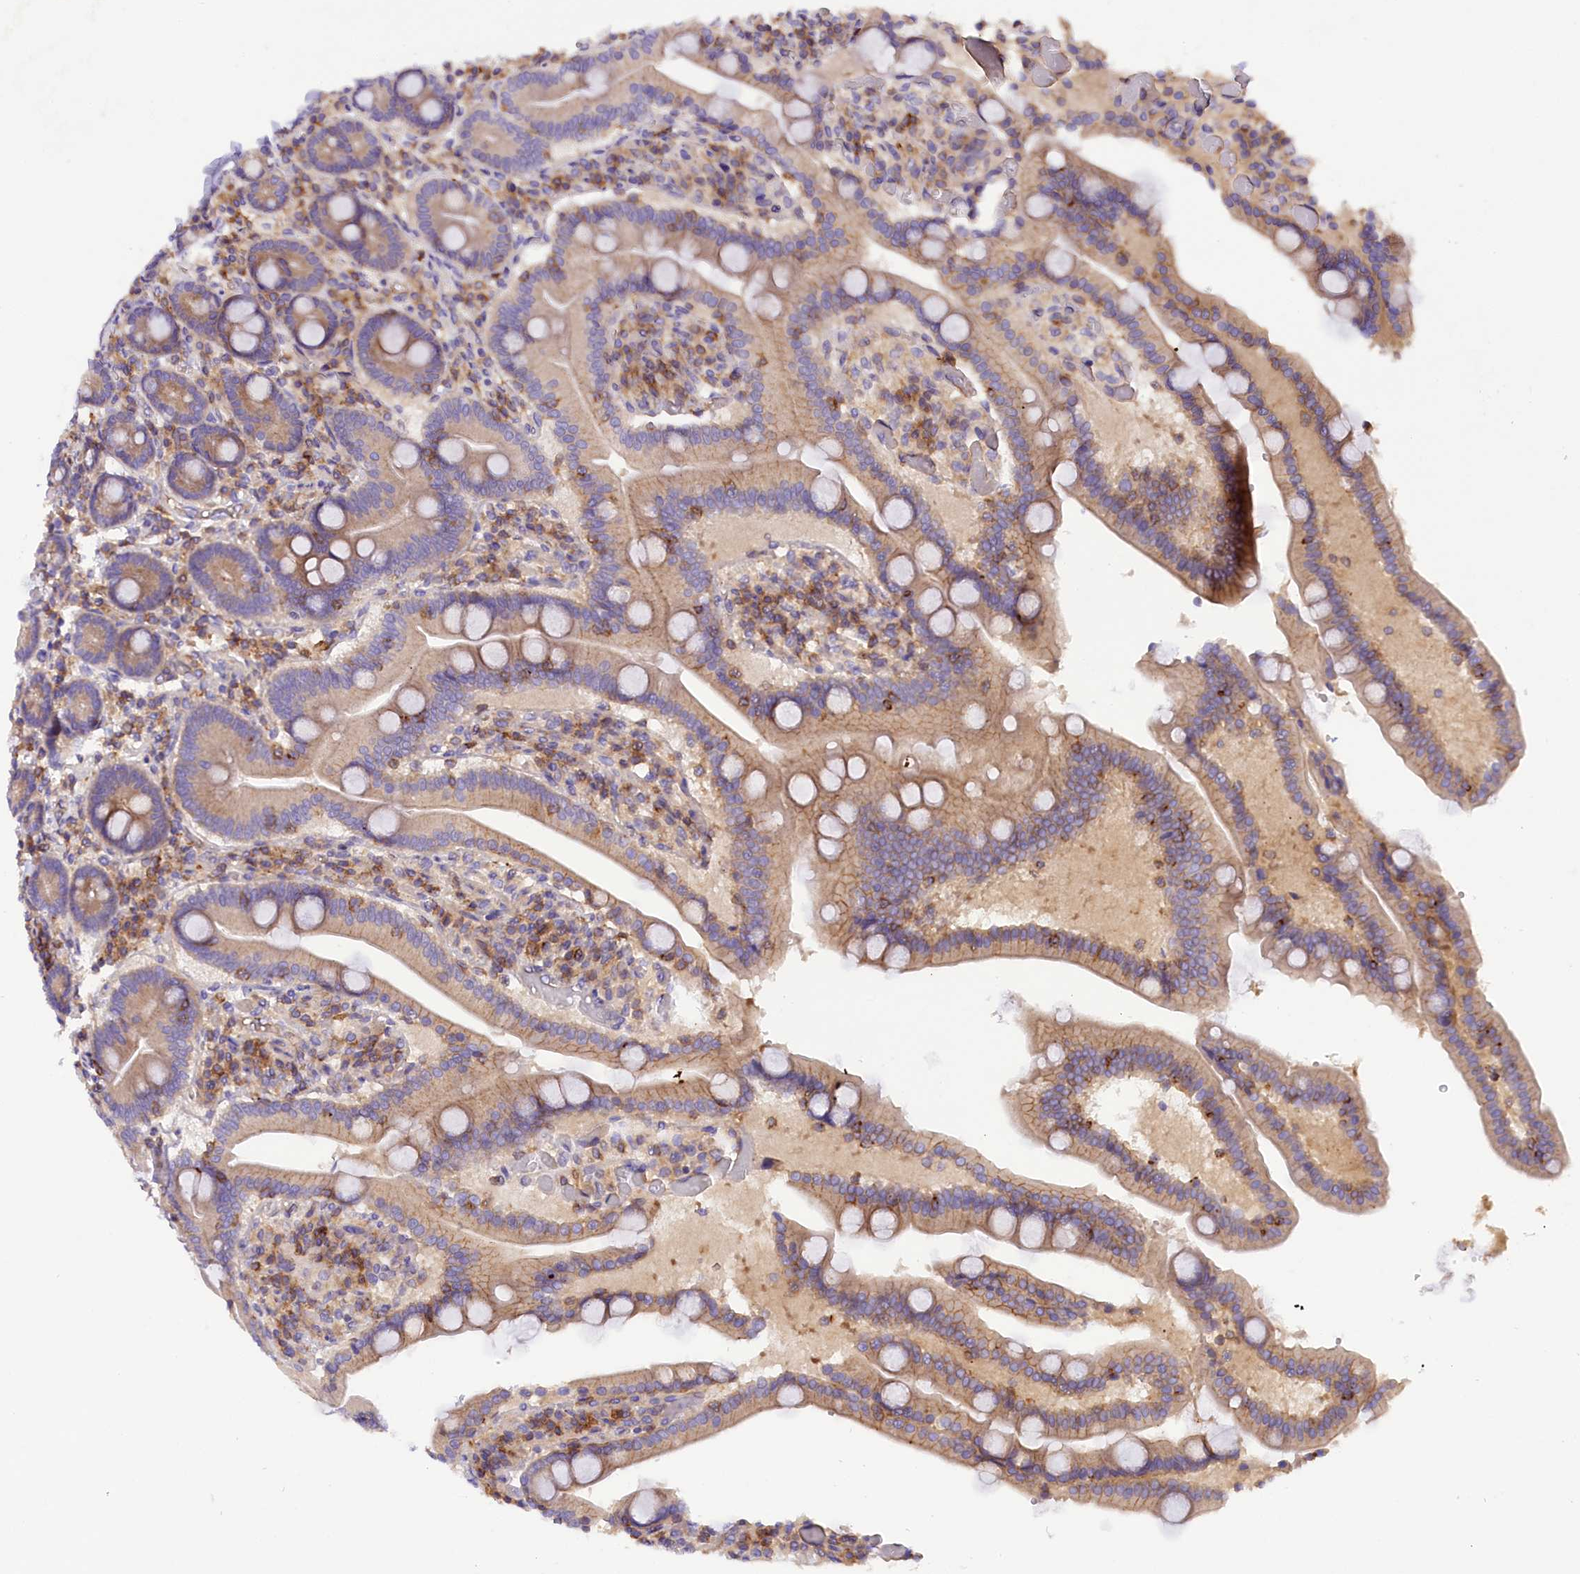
{"staining": {"intensity": "moderate", "quantity": "25%-75%", "location": "cytoplasmic/membranous"}, "tissue": "duodenum", "cell_type": "Glandular cells", "image_type": "normal", "snomed": [{"axis": "morphology", "description": "Normal tissue, NOS"}, {"axis": "topography", "description": "Duodenum"}], "caption": "Immunohistochemistry (IHC) staining of unremarkable duodenum, which shows medium levels of moderate cytoplasmic/membranous expression in approximately 25%-75% of glandular cells indicating moderate cytoplasmic/membranous protein positivity. The staining was performed using DAB (3,3'-diaminobenzidine) (brown) for protein detection and nuclei were counterstained in hematoxylin (blue).", "gene": "FAM193A", "patient": {"sex": "female", "age": 62}}